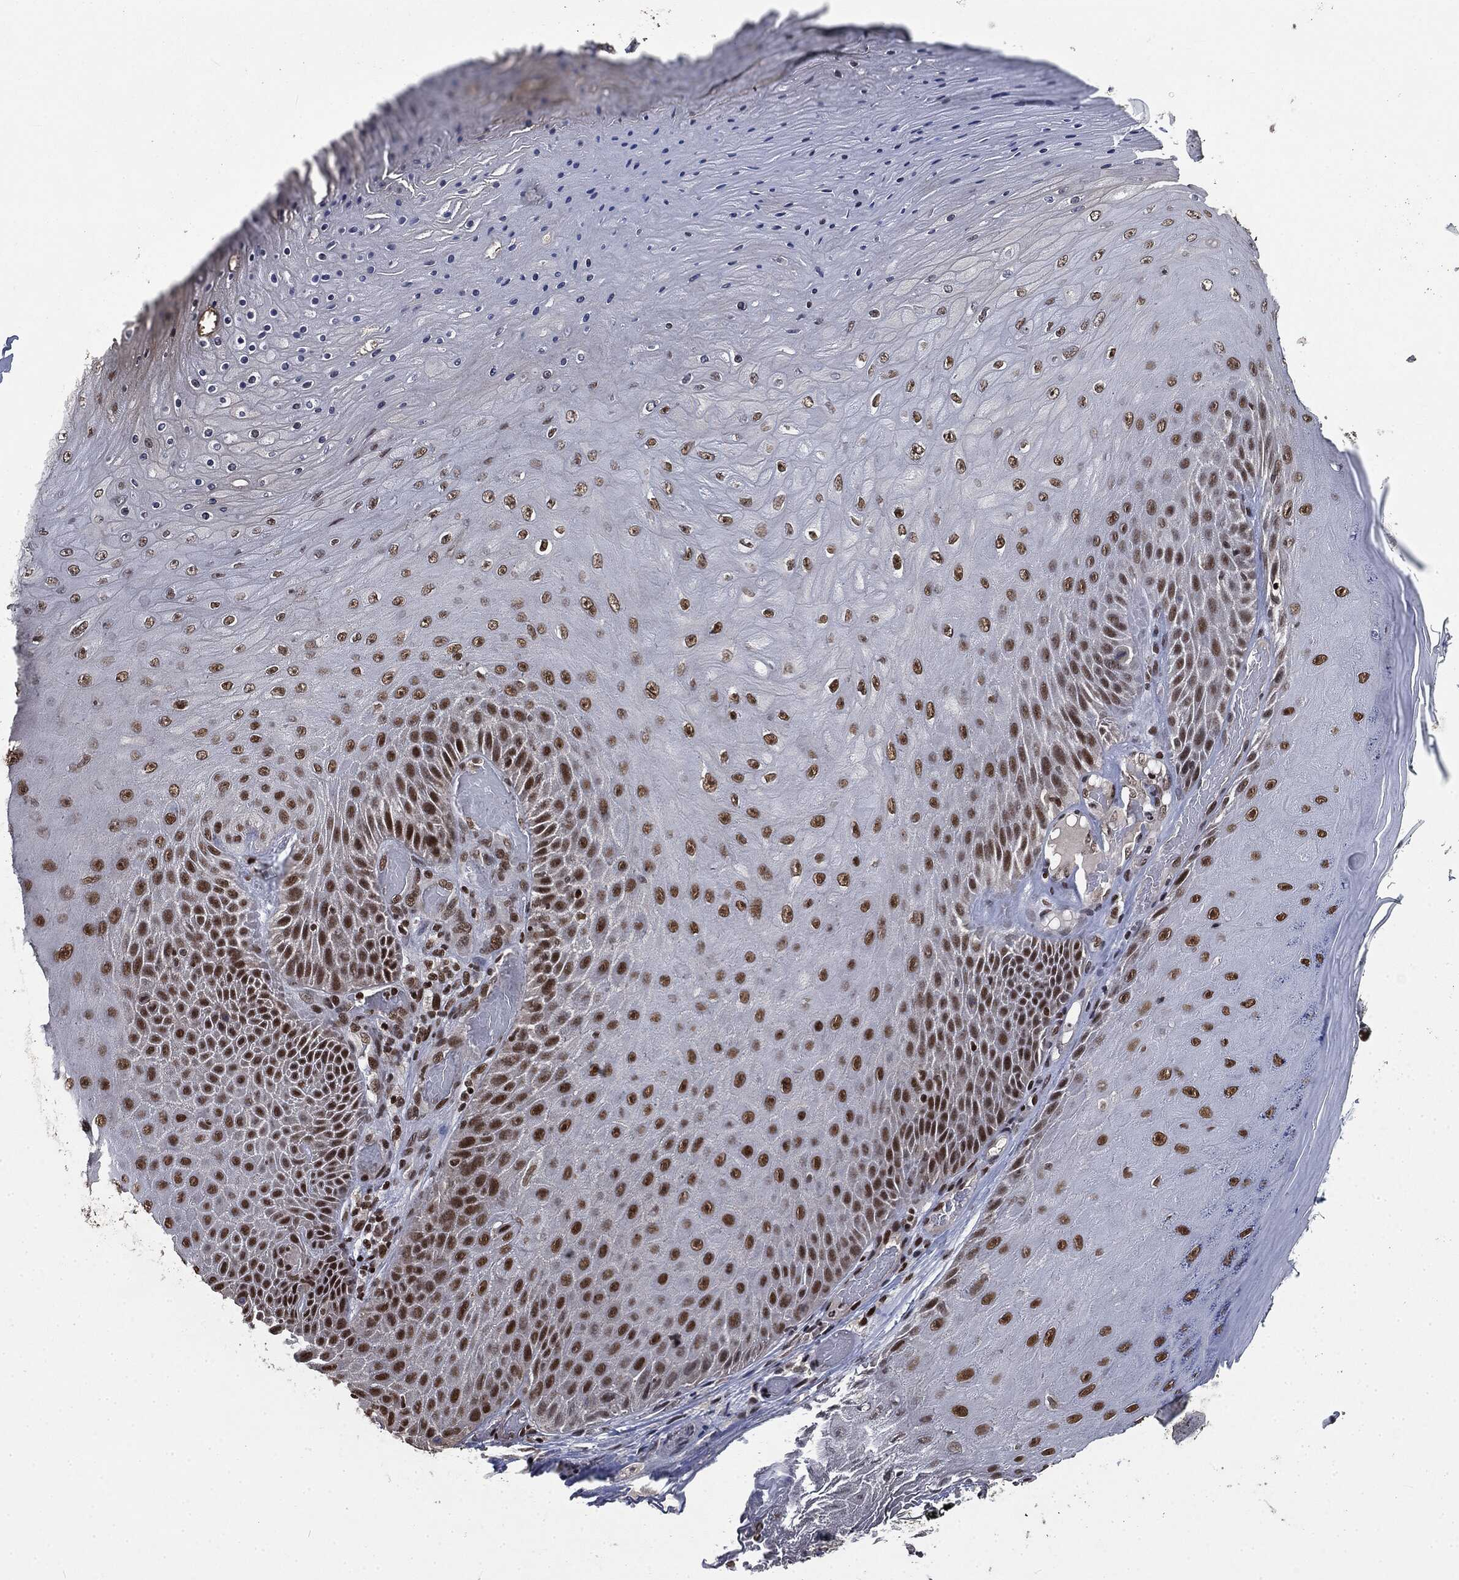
{"staining": {"intensity": "strong", "quantity": "25%-75%", "location": "nuclear"}, "tissue": "skin cancer", "cell_type": "Tumor cells", "image_type": "cancer", "snomed": [{"axis": "morphology", "description": "Squamous cell carcinoma, NOS"}, {"axis": "topography", "description": "Skin"}], "caption": "Strong nuclear protein staining is present in approximately 25%-75% of tumor cells in skin squamous cell carcinoma.", "gene": "DPH2", "patient": {"sex": "male", "age": 62}}